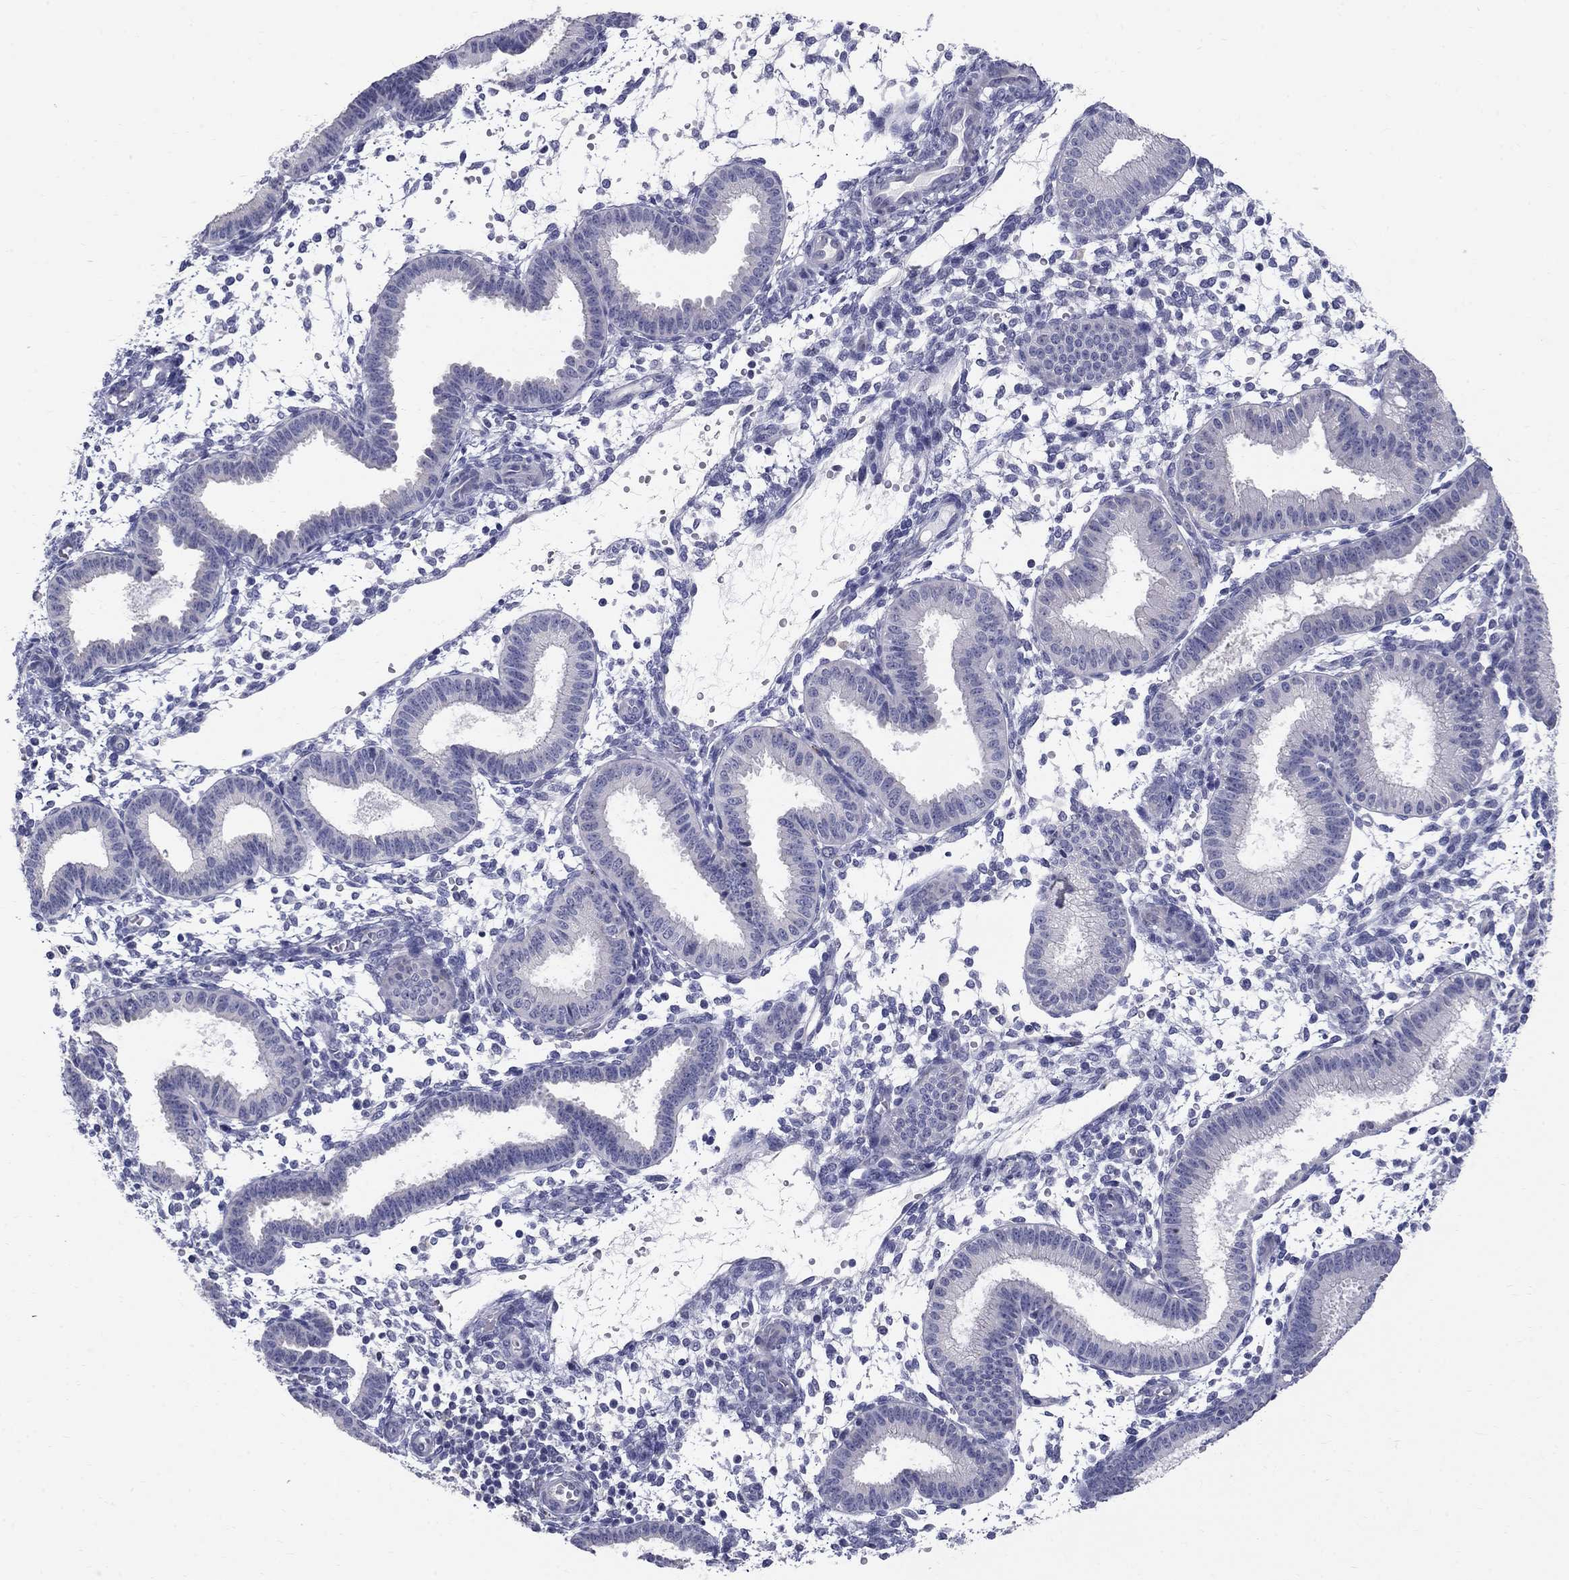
{"staining": {"intensity": "negative", "quantity": "none", "location": "none"}, "tissue": "endometrium", "cell_type": "Cells in endometrial stroma", "image_type": "normal", "snomed": [{"axis": "morphology", "description": "Normal tissue, NOS"}, {"axis": "topography", "description": "Endometrium"}], "caption": "Endometrium stained for a protein using immunohistochemistry (IHC) displays no positivity cells in endometrial stroma.", "gene": "TP53TG5", "patient": {"sex": "female", "age": 43}}